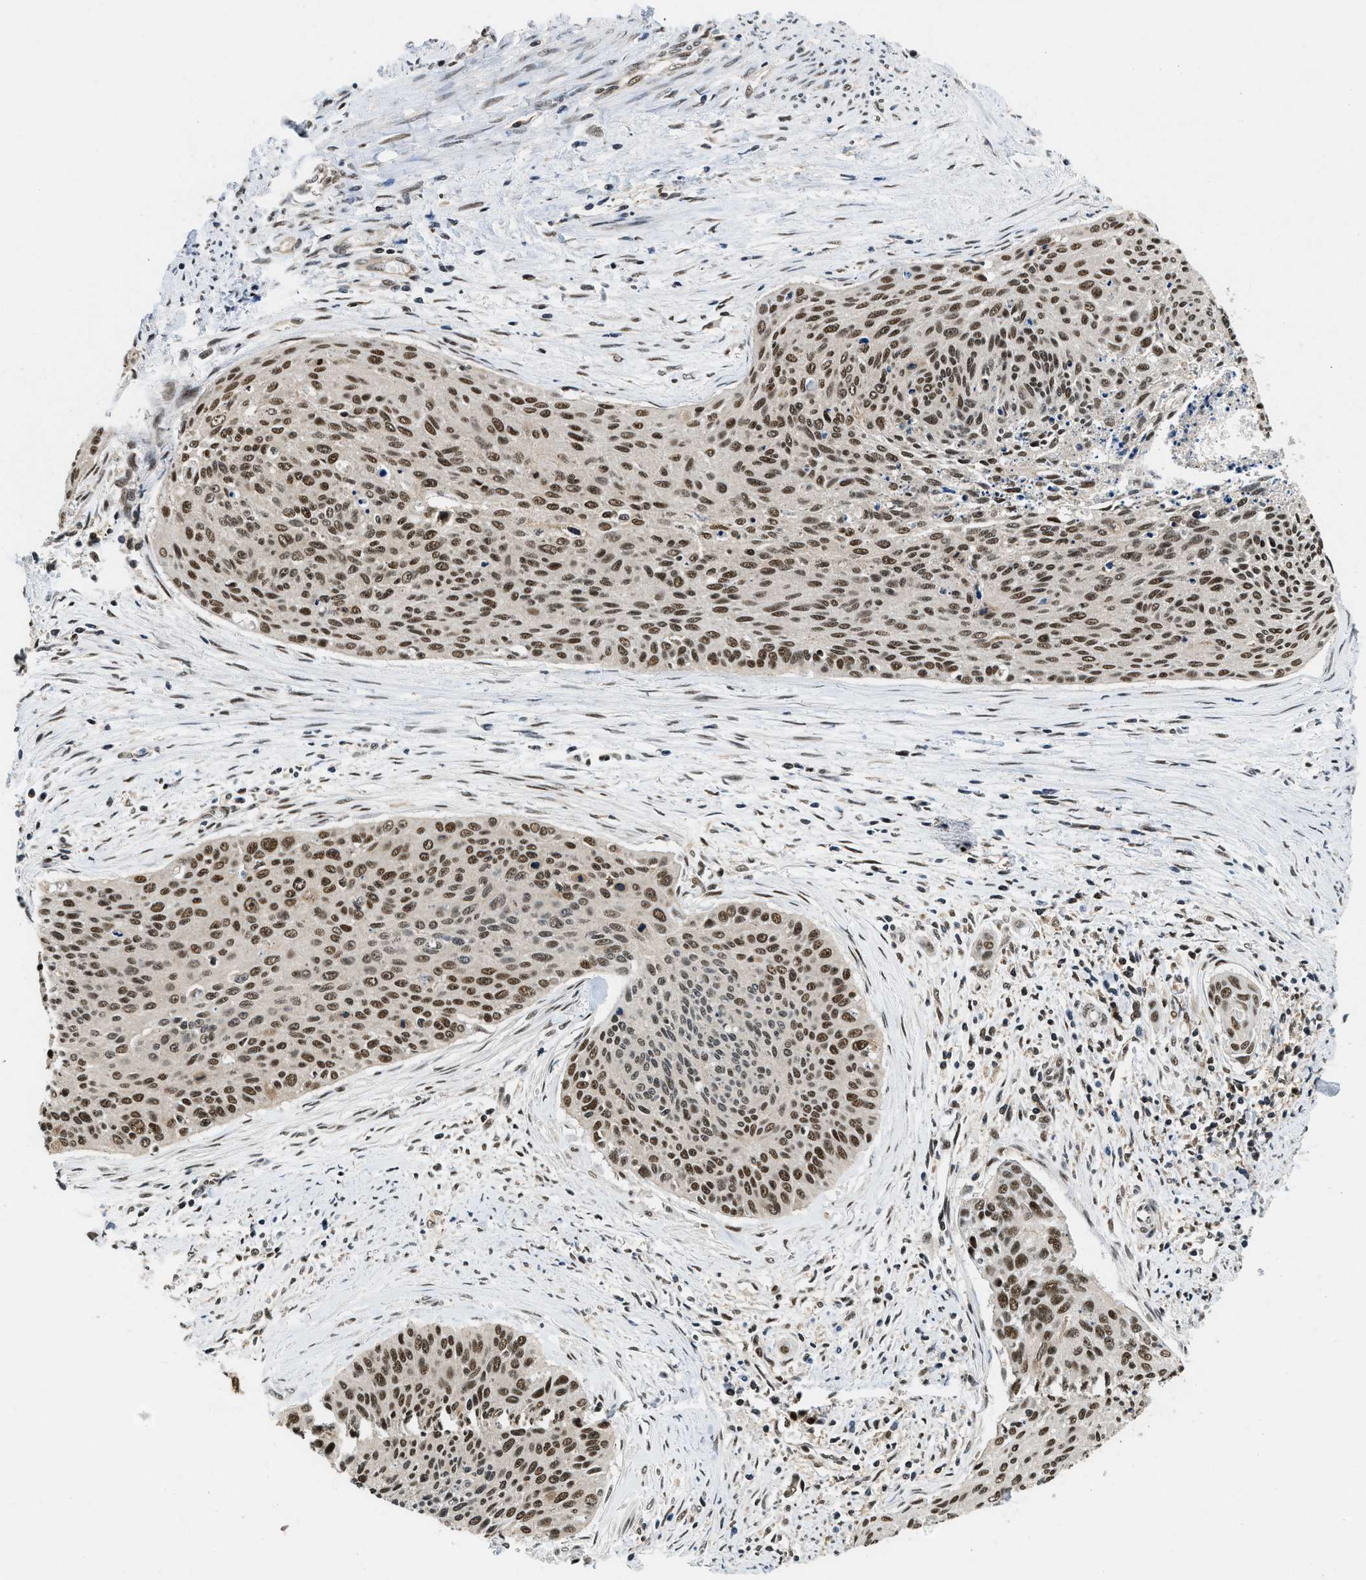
{"staining": {"intensity": "strong", "quantity": ">75%", "location": "nuclear"}, "tissue": "cervical cancer", "cell_type": "Tumor cells", "image_type": "cancer", "snomed": [{"axis": "morphology", "description": "Squamous cell carcinoma, NOS"}, {"axis": "topography", "description": "Cervix"}], "caption": "Cervical squamous cell carcinoma was stained to show a protein in brown. There is high levels of strong nuclear expression in about >75% of tumor cells.", "gene": "ATF7IP", "patient": {"sex": "female", "age": 55}}